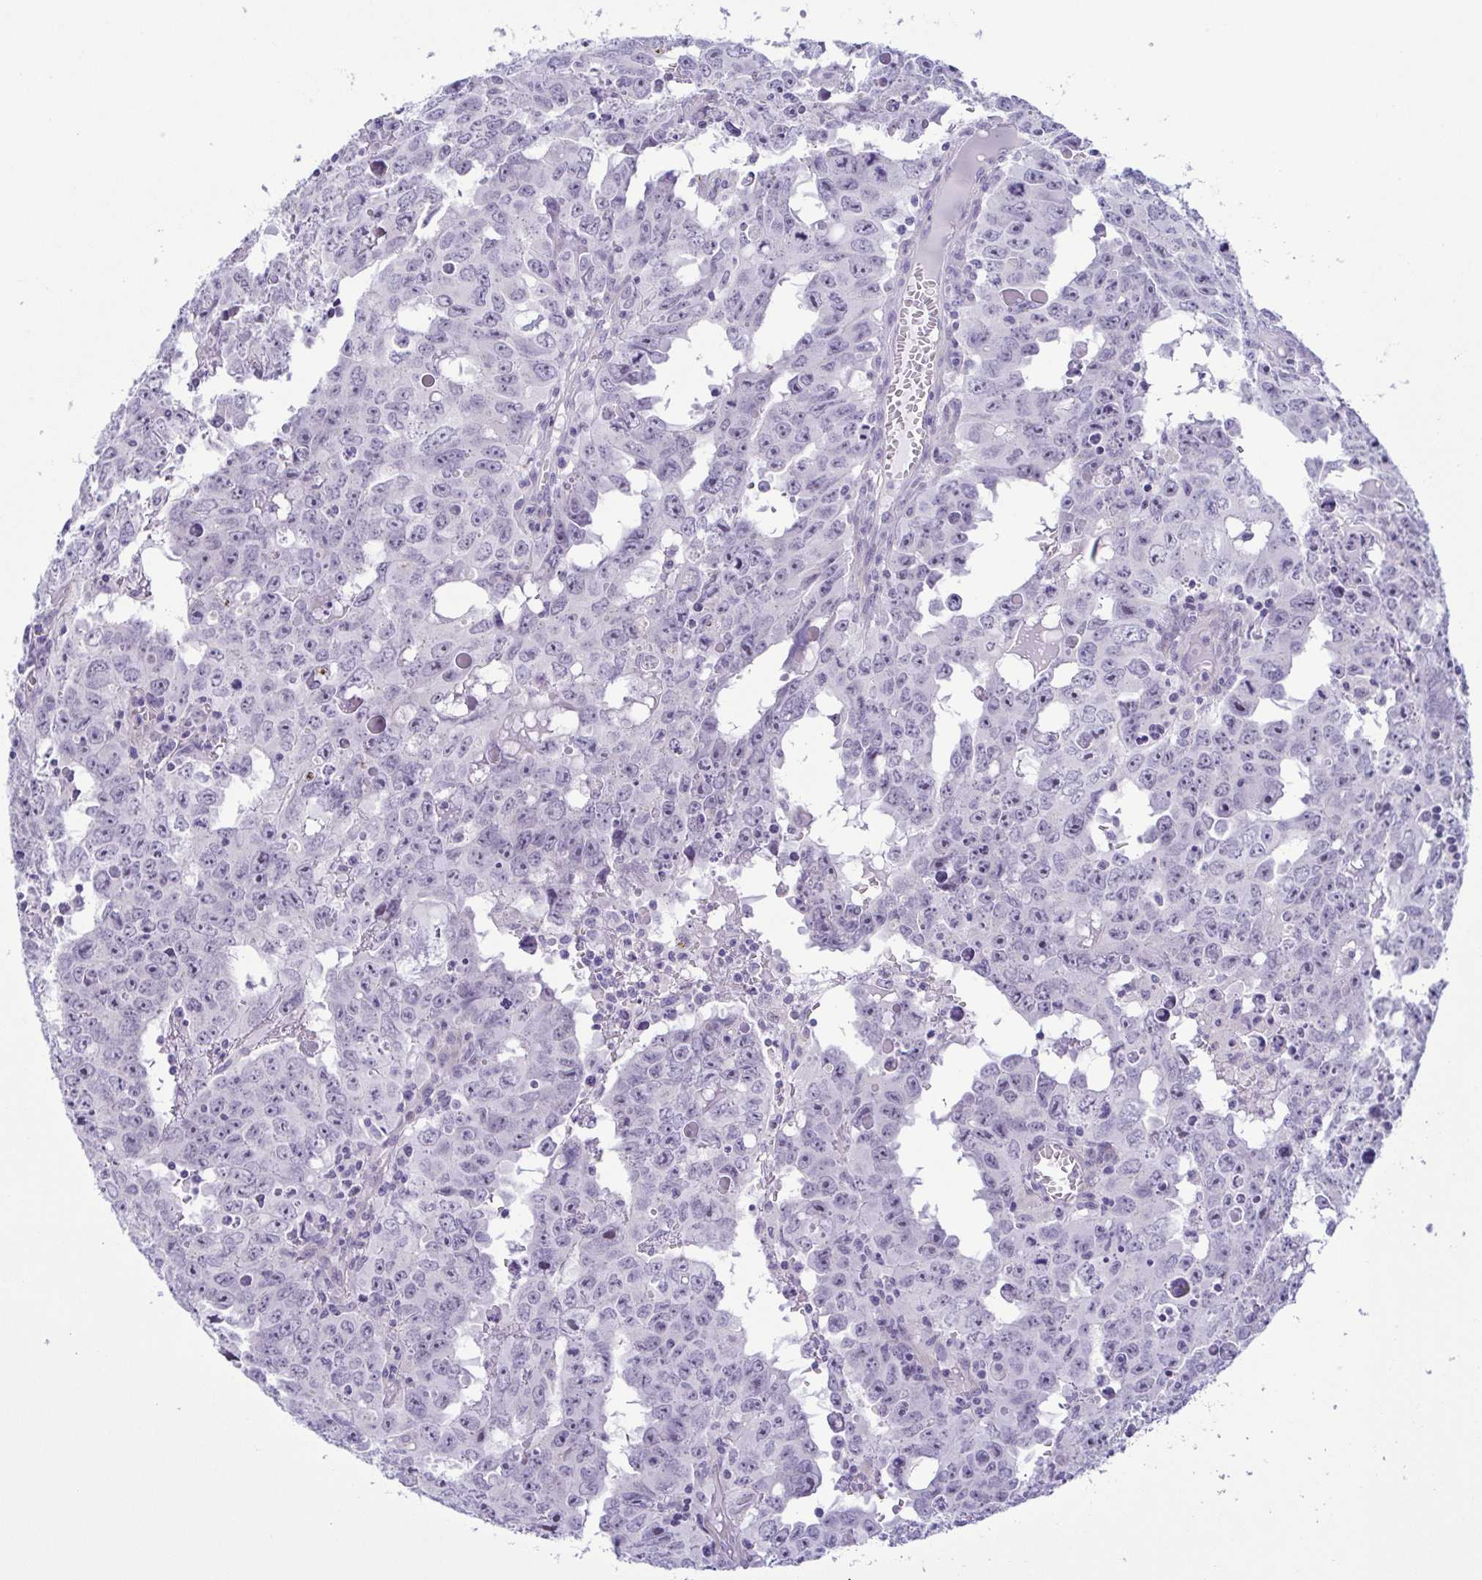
{"staining": {"intensity": "weak", "quantity": "<25%", "location": "nuclear"}, "tissue": "testis cancer", "cell_type": "Tumor cells", "image_type": "cancer", "snomed": [{"axis": "morphology", "description": "Carcinoma, Embryonal, NOS"}, {"axis": "topography", "description": "Testis"}], "caption": "Protein analysis of testis embryonal carcinoma demonstrates no significant staining in tumor cells.", "gene": "MYL7", "patient": {"sex": "male", "age": 22}}